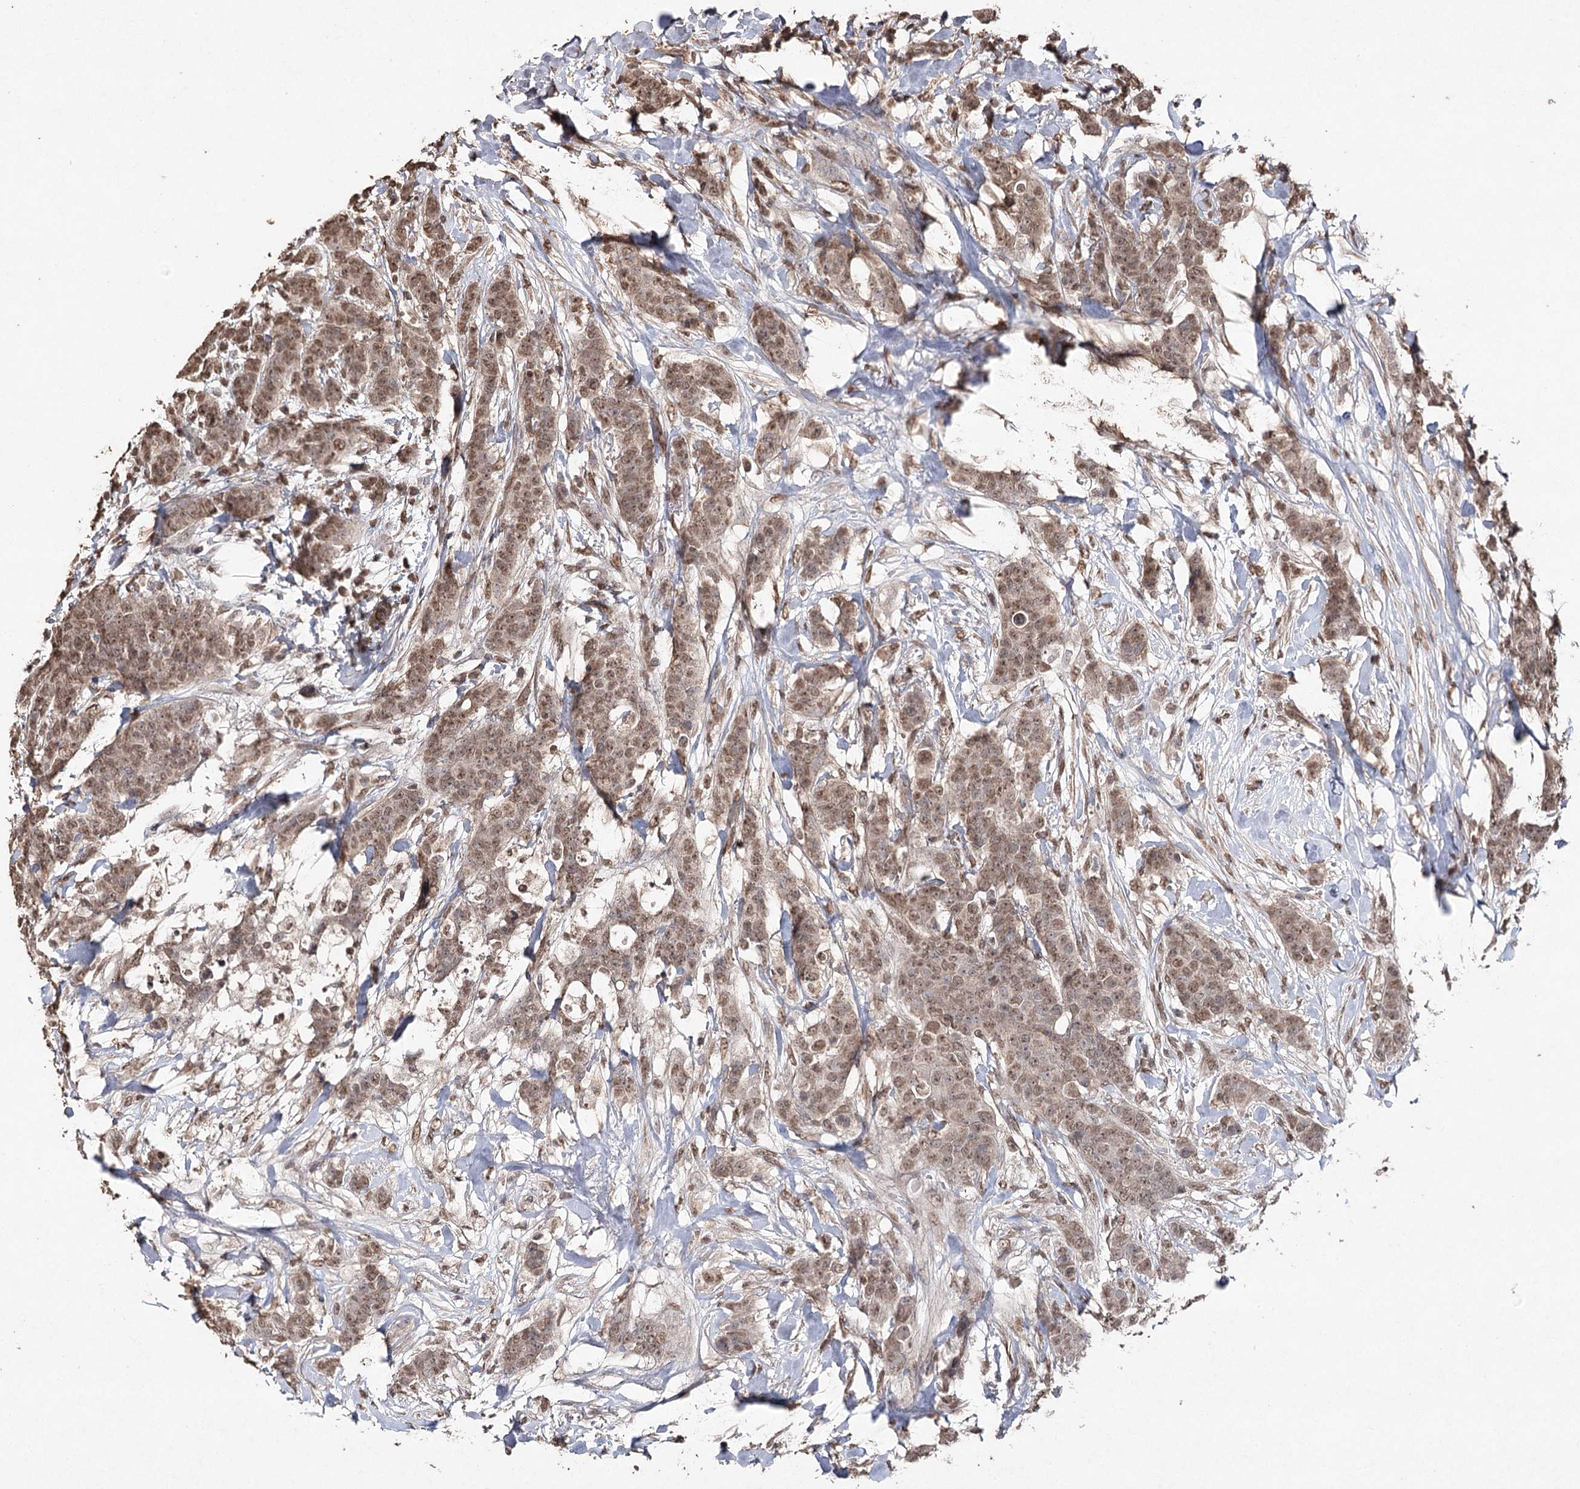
{"staining": {"intensity": "moderate", "quantity": ">75%", "location": "nuclear"}, "tissue": "breast cancer", "cell_type": "Tumor cells", "image_type": "cancer", "snomed": [{"axis": "morphology", "description": "Duct carcinoma"}, {"axis": "topography", "description": "Breast"}], "caption": "Breast cancer (infiltrating ductal carcinoma) stained with immunohistochemistry shows moderate nuclear positivity in approximately >75% of tumor cells.", "gene": "ATG14", "patient": {"sex": "female", "age": 40}}